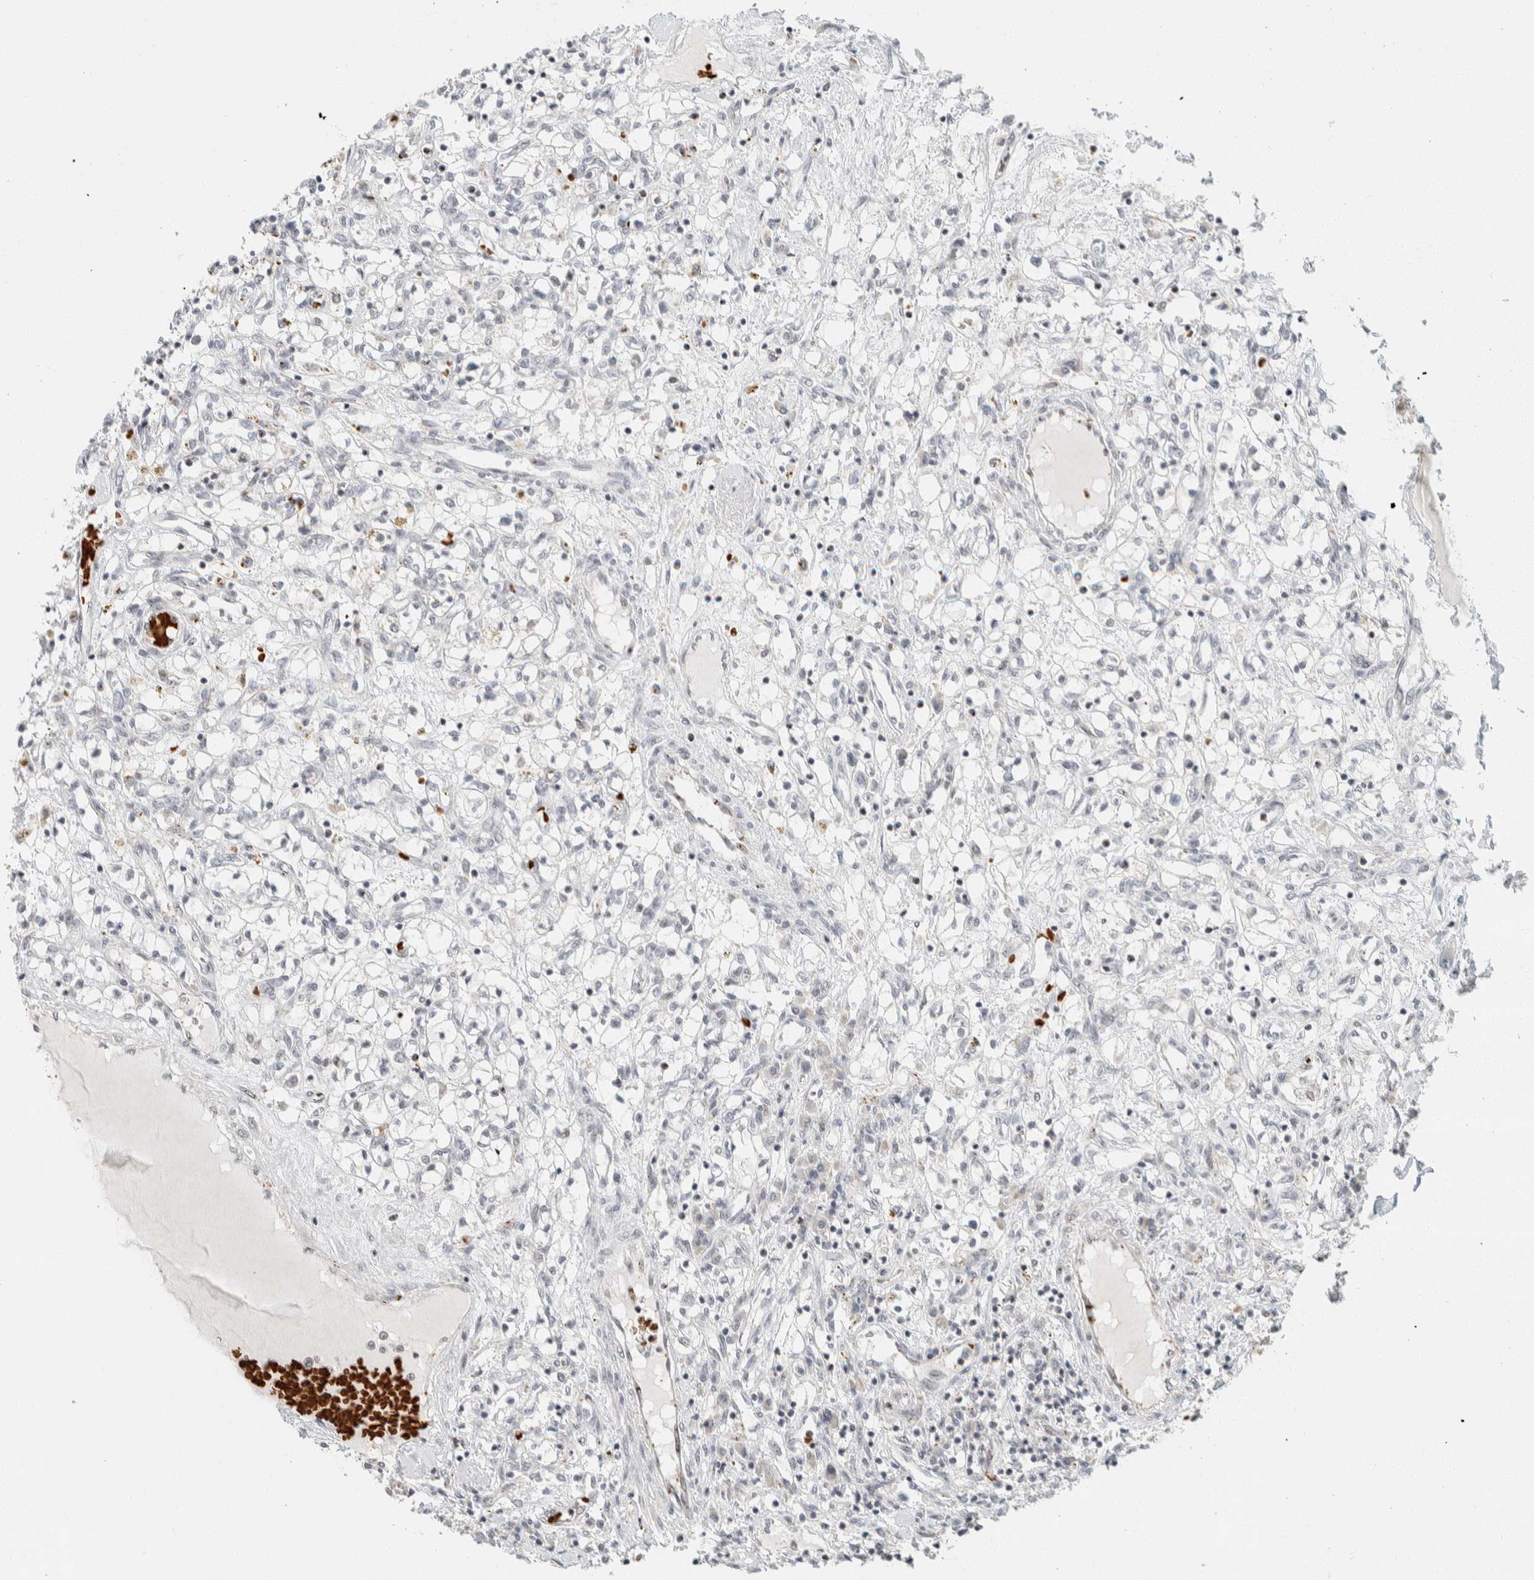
{"staining": {"intensity": "negative", "quantity": "none", "location": "none"}, "tissue": "renal cancer", "cell_type": "Tumor cells", "image_type": "cancer", "snomed": [{"axis": "morphology", "description": "Adenocarcinoma, NOS"}, {"axis": "topography", "description": "Kidney"}], "caption": "There is no significant staining in tumor cells of renal cancer (adenocarcinoma).", "gene": "ZBTB2", "patient": {"sex": "male", "age": 68}}